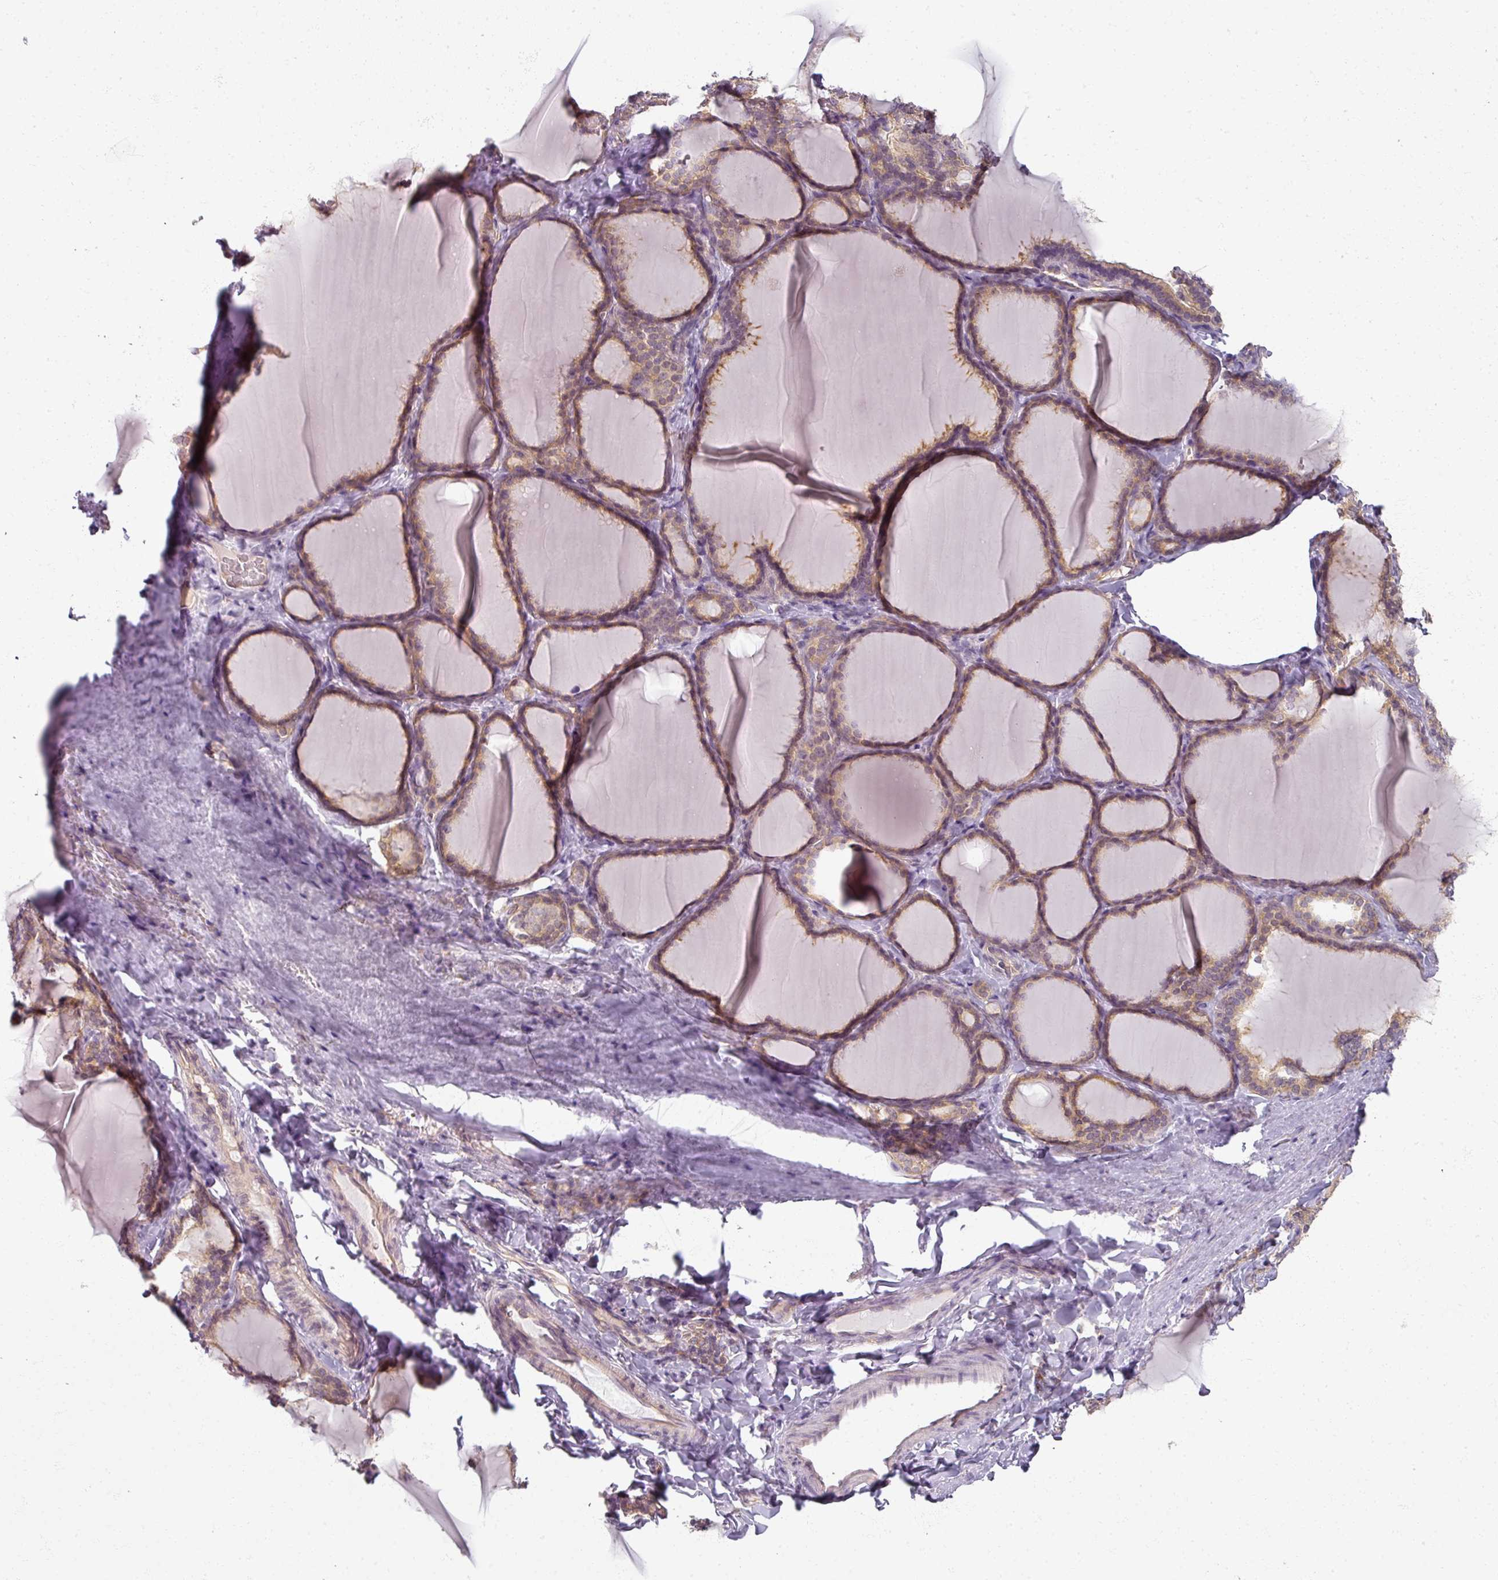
{"staining": {"intensity": "moderate", "quantity": ">75%", "location": "cytoplasmic/membranous"}, "tissue": "thyroid gland", "cell_type": "Glandular cells", "image_type": "normal", "snomed": [{"axis": "morphology", "description": "Normal tissue, NOS"}, {"axis": "topography", "description": "Thyroid gland"}], "caption": "Unremarkable thyroid gland shows moderate cytoplasmic/membranous staining in approximately >75% of glandular cells, visualized by immunohistochemistry.", "gene": "AGPAT4", "patient": {"sex": "female", "age": 31}}